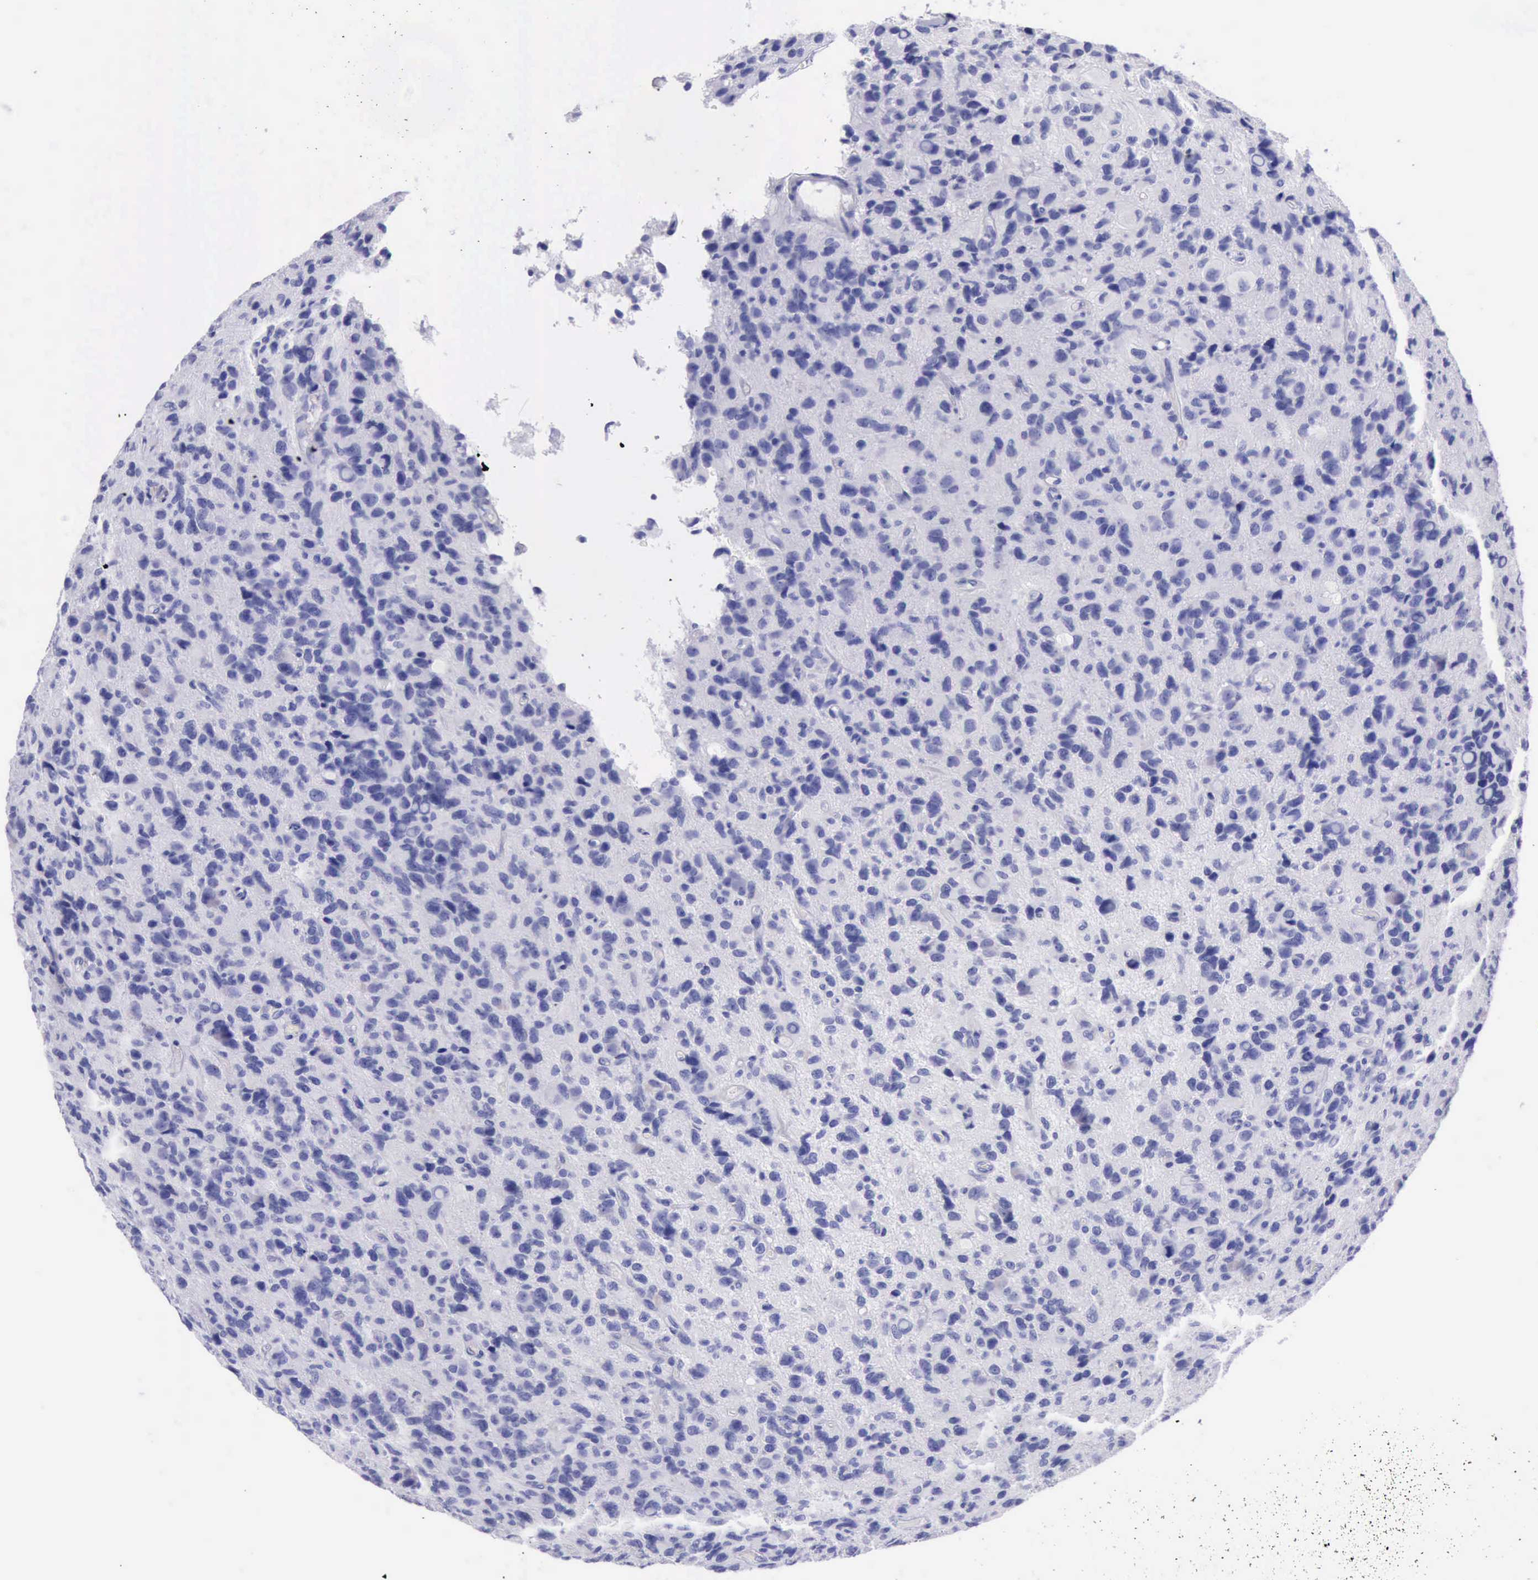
{"staining": {"intensity": "negative", "quantity": "none", "location": "none"}, "tissue": "glioma", "cell_type": "Tumor cells", "image_type": "cancer", "snomed": [{"axis": "morphology", "description": "Glioma, malignant, High grade"}, {"axis": "topography", "description": "Brain"}], "caption": "Immunohistochemical staining of human glioma displays no significant positivity in tumor cells.", "gene": "KRT8", "patient": {"sex": "male", "age": 77}}